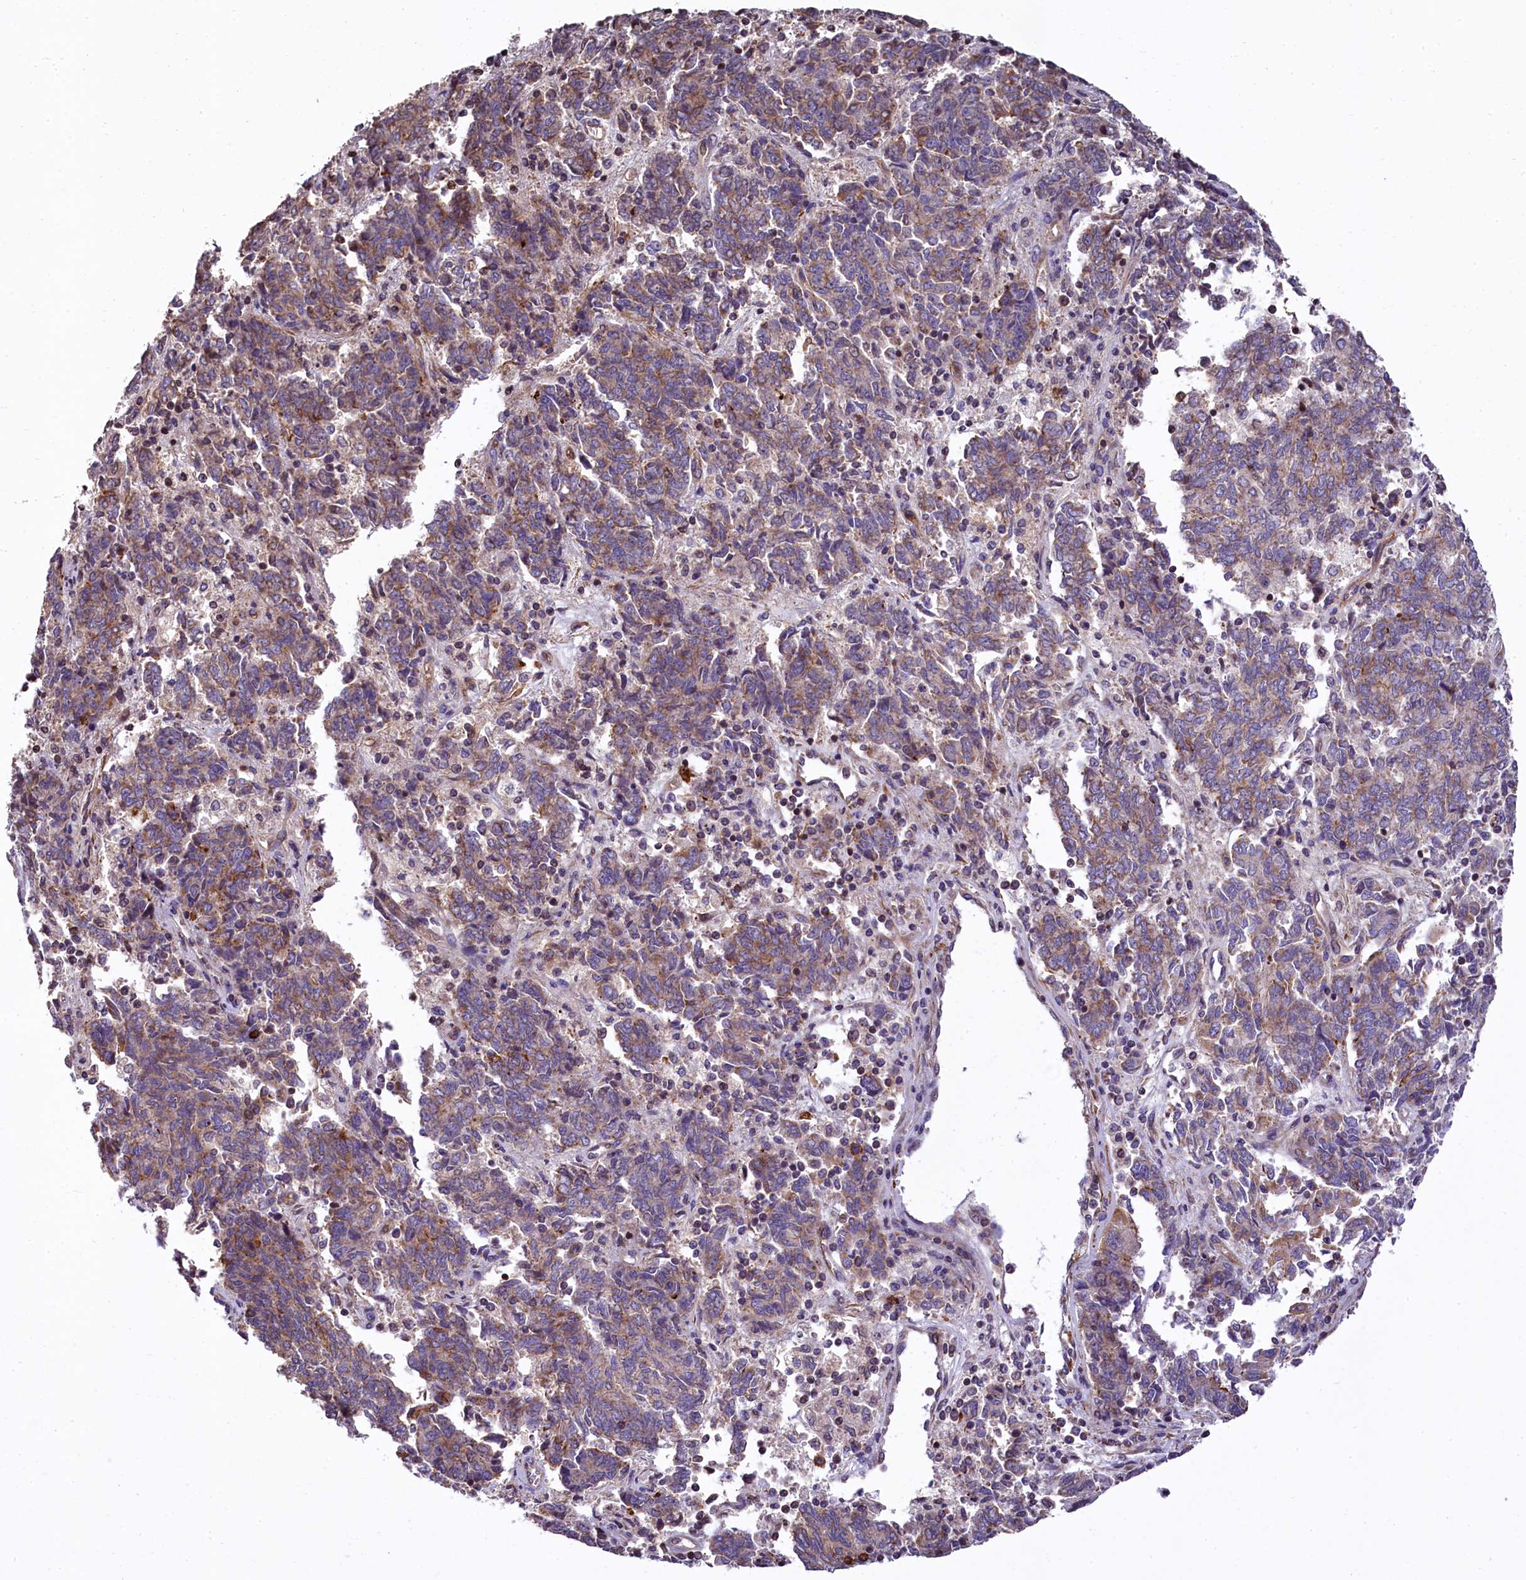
{"staining": {"intensity": "moderate", "quantity": ">75%", "location": "cytoplasmic/membranous"}, "tissue": "endometrial cancer", "cell_type": "Tumor cells", "image_type": "cancer", "snomed": [{"axis": "morphology", "description": "Adenocarcinoma, NOS"}, {"axis": "topography", "description": "Endometrium"}], "caption": "Immunohistochemical staining of human adenocarcinoma (endometrial) displays medium levels of moderate cytoplasmic/membranous protein expression in about >75% of tumor cells. The protein of interest is stained brown, and the nuclei are stained in blue (DAB IHC with brightfield microscopy, high magnification).", "gene": "ZNF2", "patient": {"sex": "female", "age": 80}}